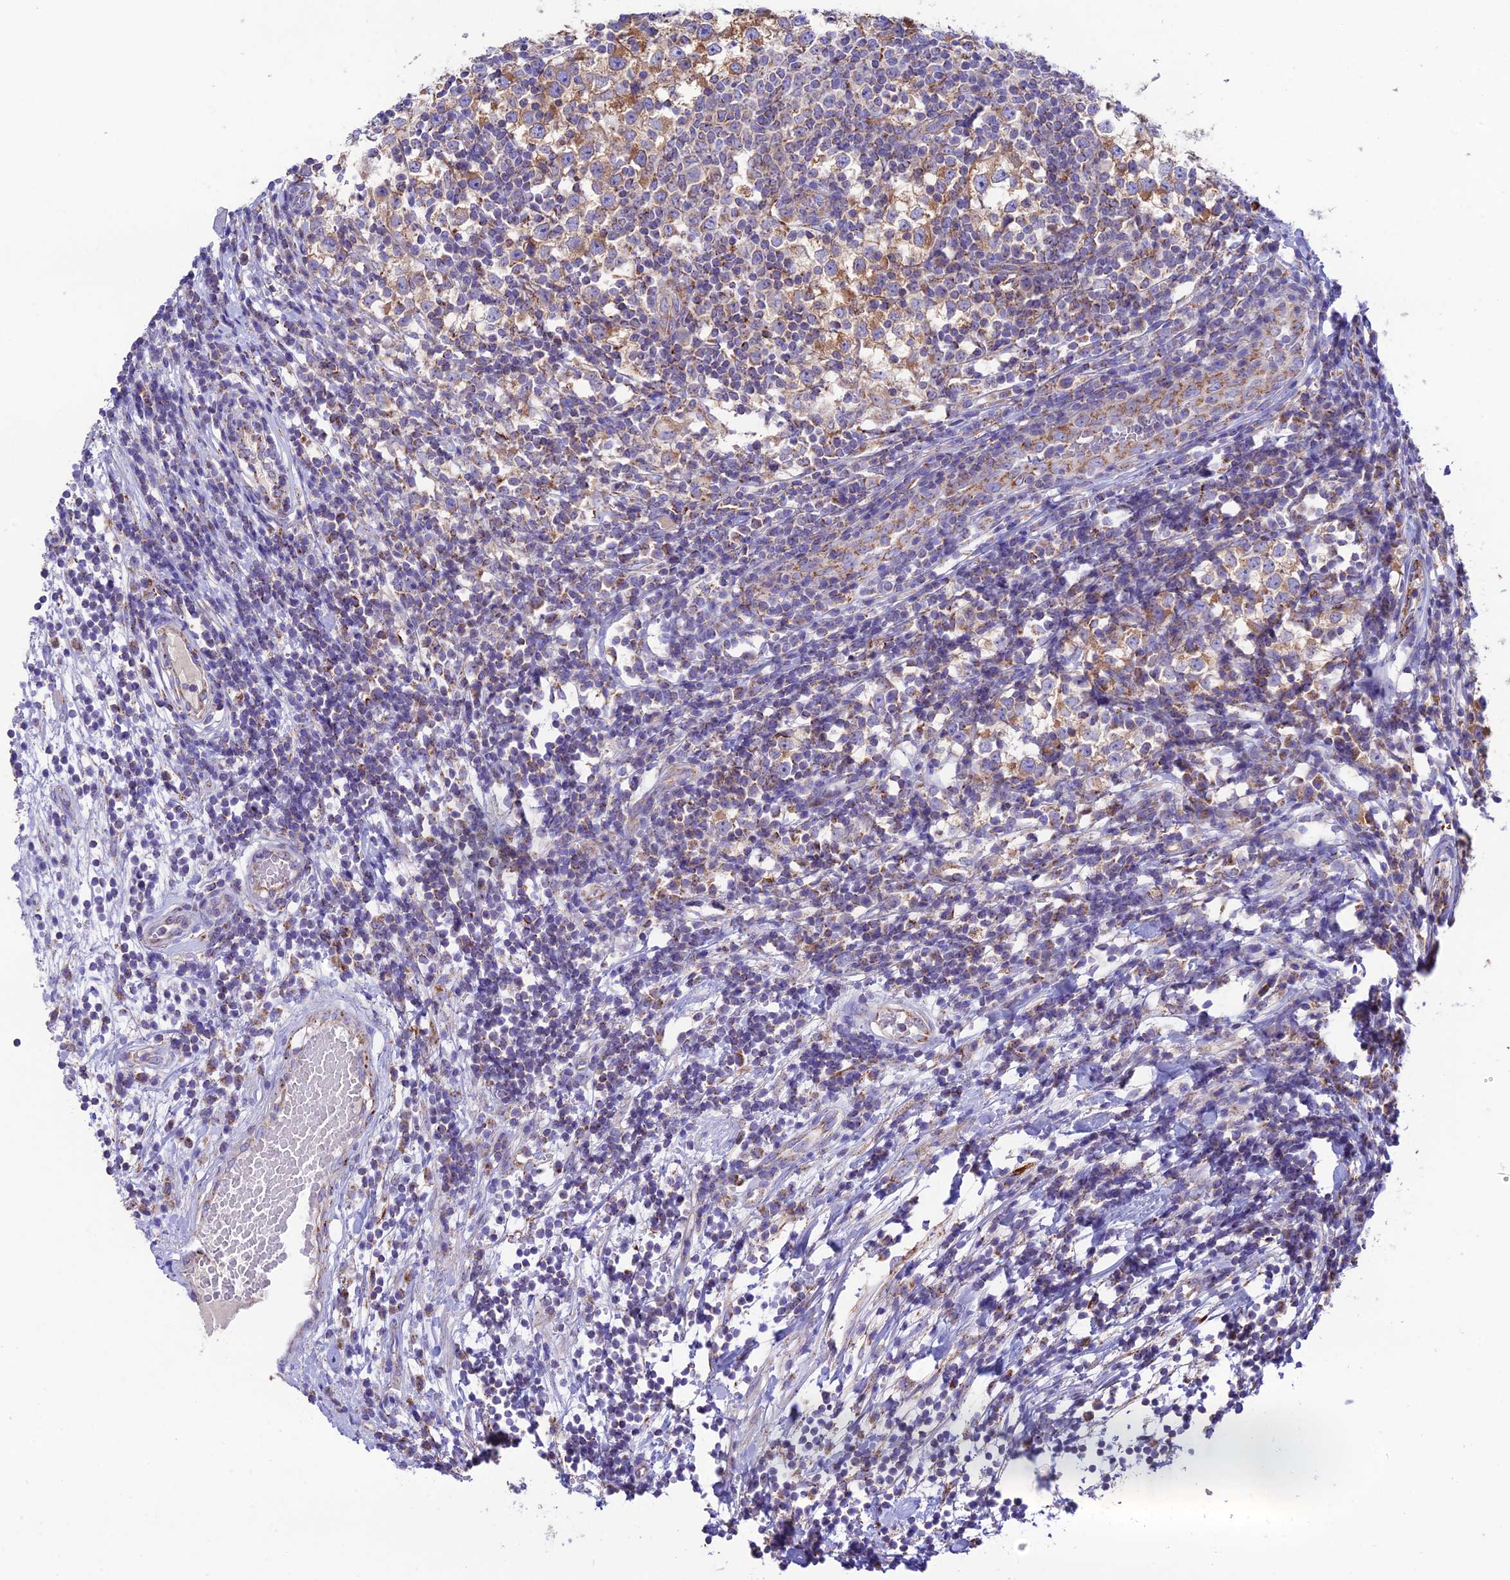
{"staining": {"intensity": "moderate", "quantity": ">75%", "location": "cytoplasmic/membranous"}, "tissue": "testis cancer", "cell_type": "Tumor cells", "image_type": "cancer", "snomed": [{"axis": "morphology", "description": "Seminoma, NOS"}, {"axis": "topography", "description": "Testis"}], "caption": "Human testis cancer (seminoma) stained with a brown dye reveals moderate cytoplasmic/membranous positive expression in approximately >75% of tumor cells.", "gene": "HSDL2", "patient": {"sex": "male", "age": 65}}